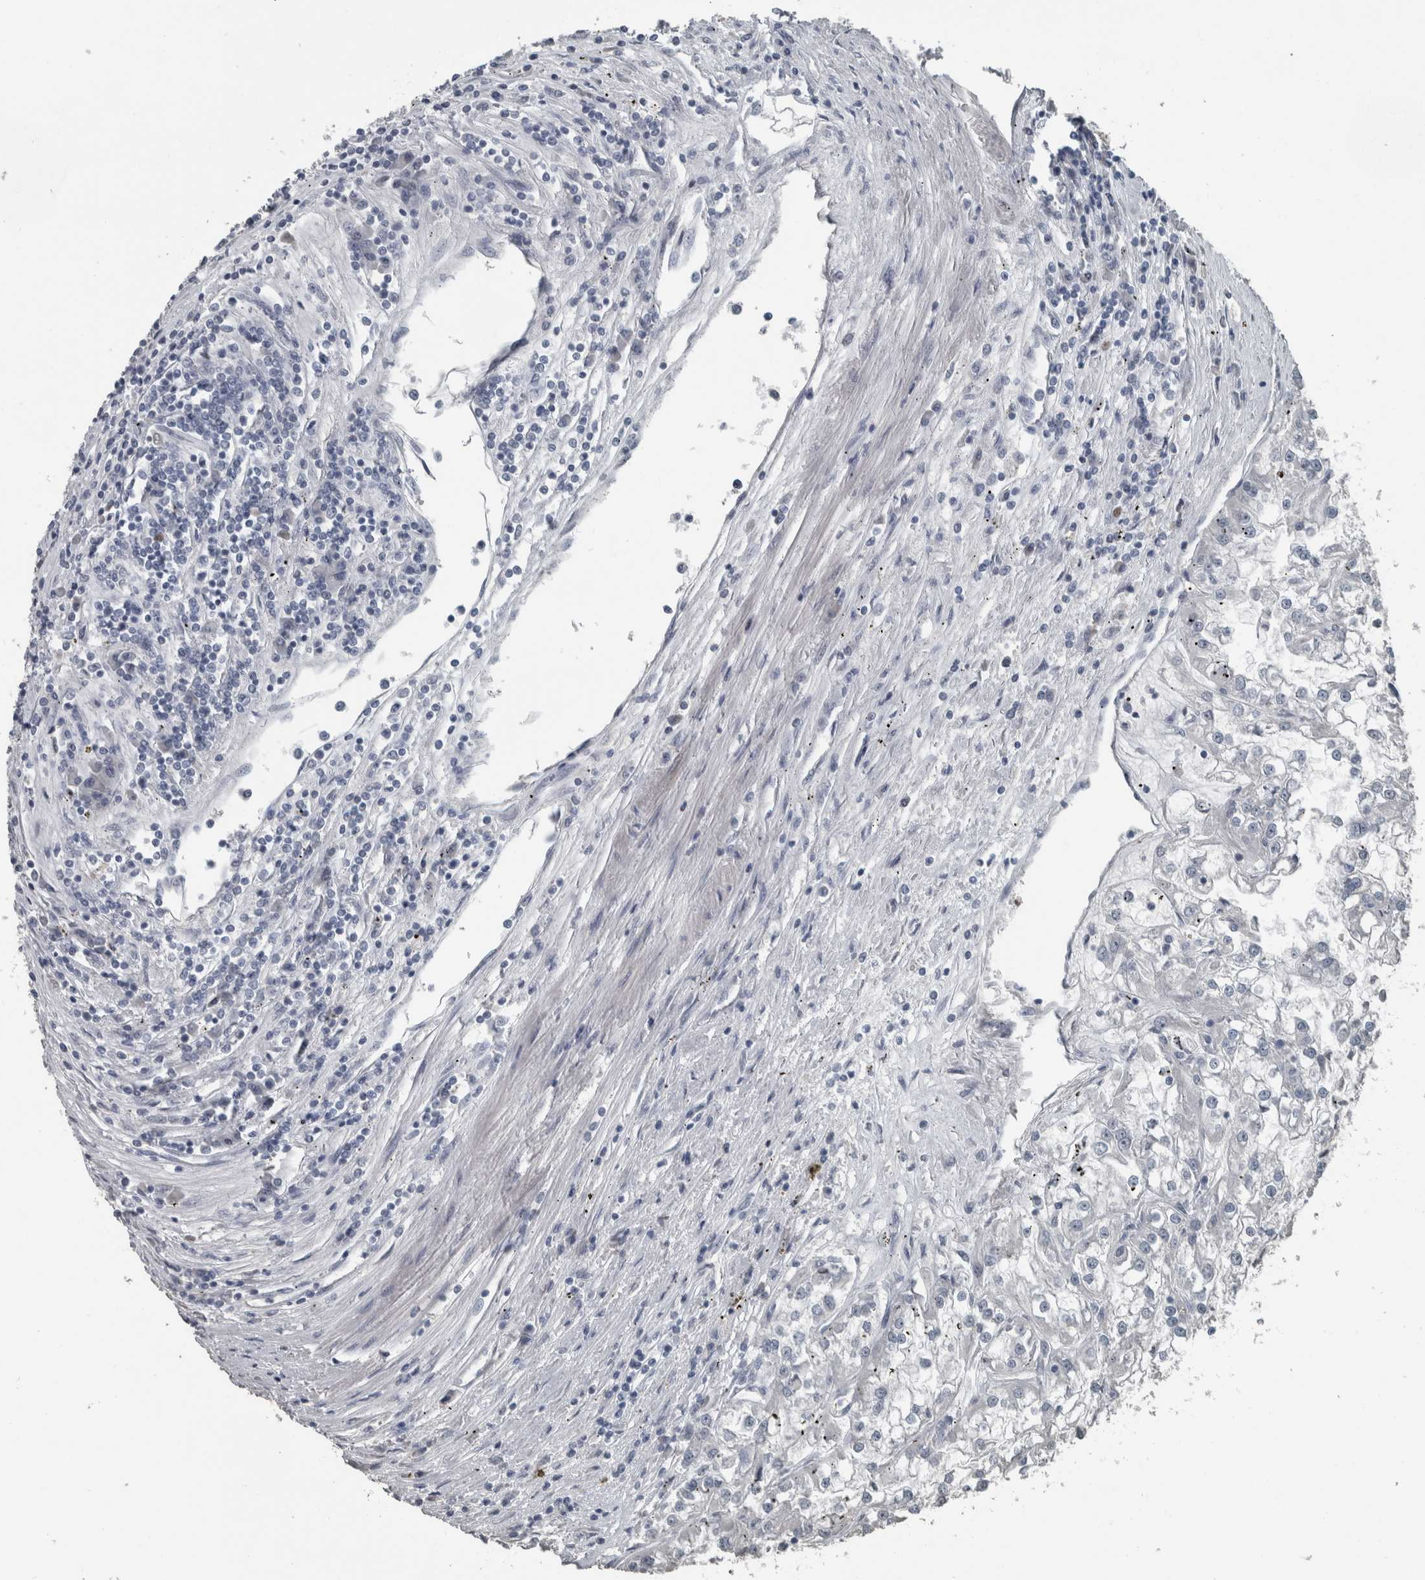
{"staining": {"intensity": "negative", "quantity": "none", "location": "none"}, "tissue": "renal cancer", "cell_type": "Tumor cells", "image_type": "cancer", "snomed": [{"axis": "morphology", "description": "Adenocarcinoma, NOS"}, {"axis": "topography", "description": "Kidney"}], "caption": "This is a photomicrograph of immunohistochemistry (IHC) staining of renal cancer, which shows no positivity in tumor cells.", "gene": "KRT20", "patient": {"sex": "female", "age": 52}}